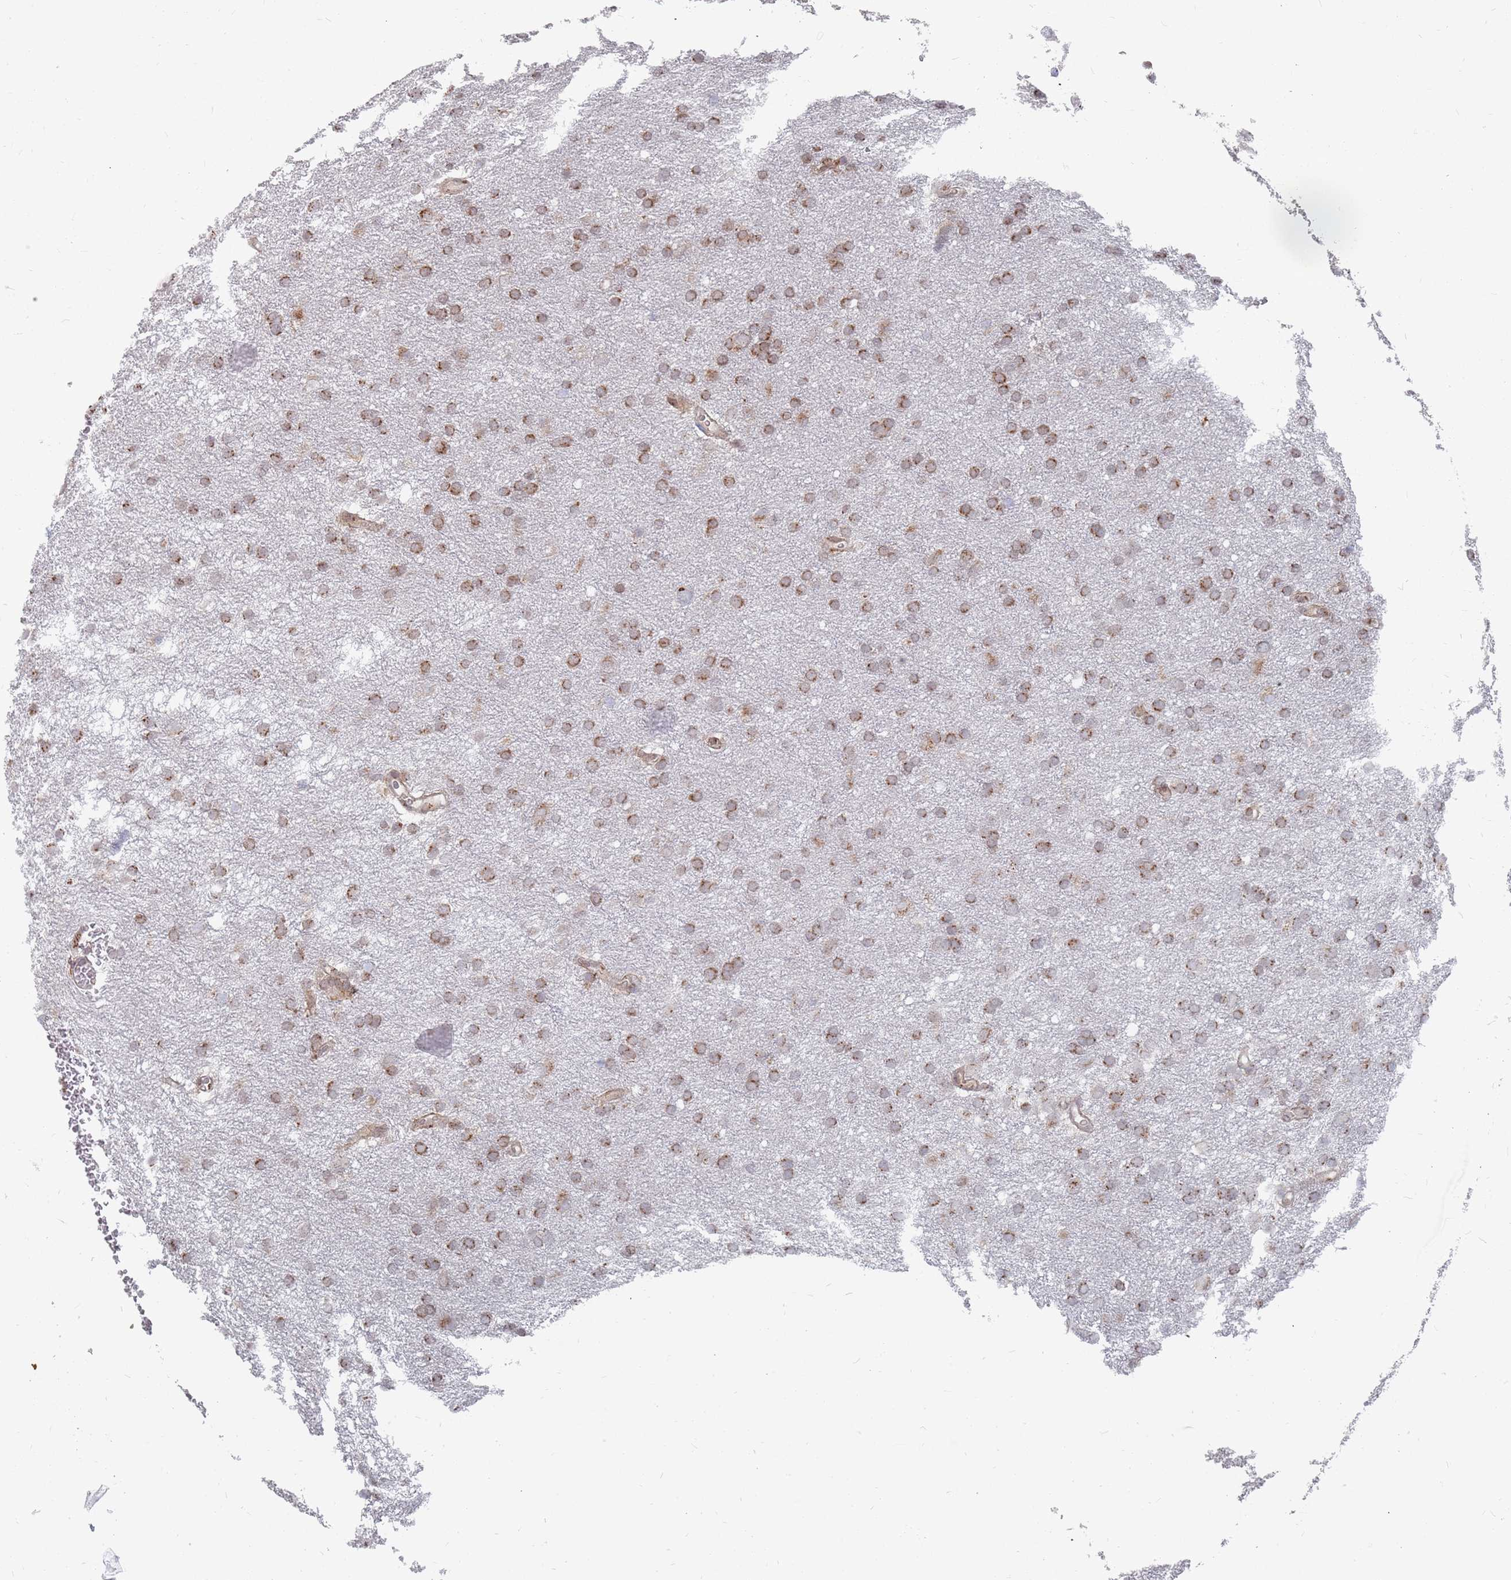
{"staining": {"intensity": "moderate", "quantity": ">75%", "location": "cytoplasmic/membranous"}, "tissue": "glioma", "cell_type": "Tumor cells", "image_type": "cancer", "snomed": [{"axis": "morphology", "description": "Glioma, malignant, High grade"}, {"axis": "topography", "description": "Cerebral cortex"}], "caption": "Malignant glioma (high-grade) was stained to show a protein in brown. There is medium levels of moderate cytoplasmic/membranous staining in about >75% of tumor cells. Ihc stains the protein in brown and the nuclei are stained blue.", "gene": "FMO4", "patient": {"sex": "female", "age": 36}}